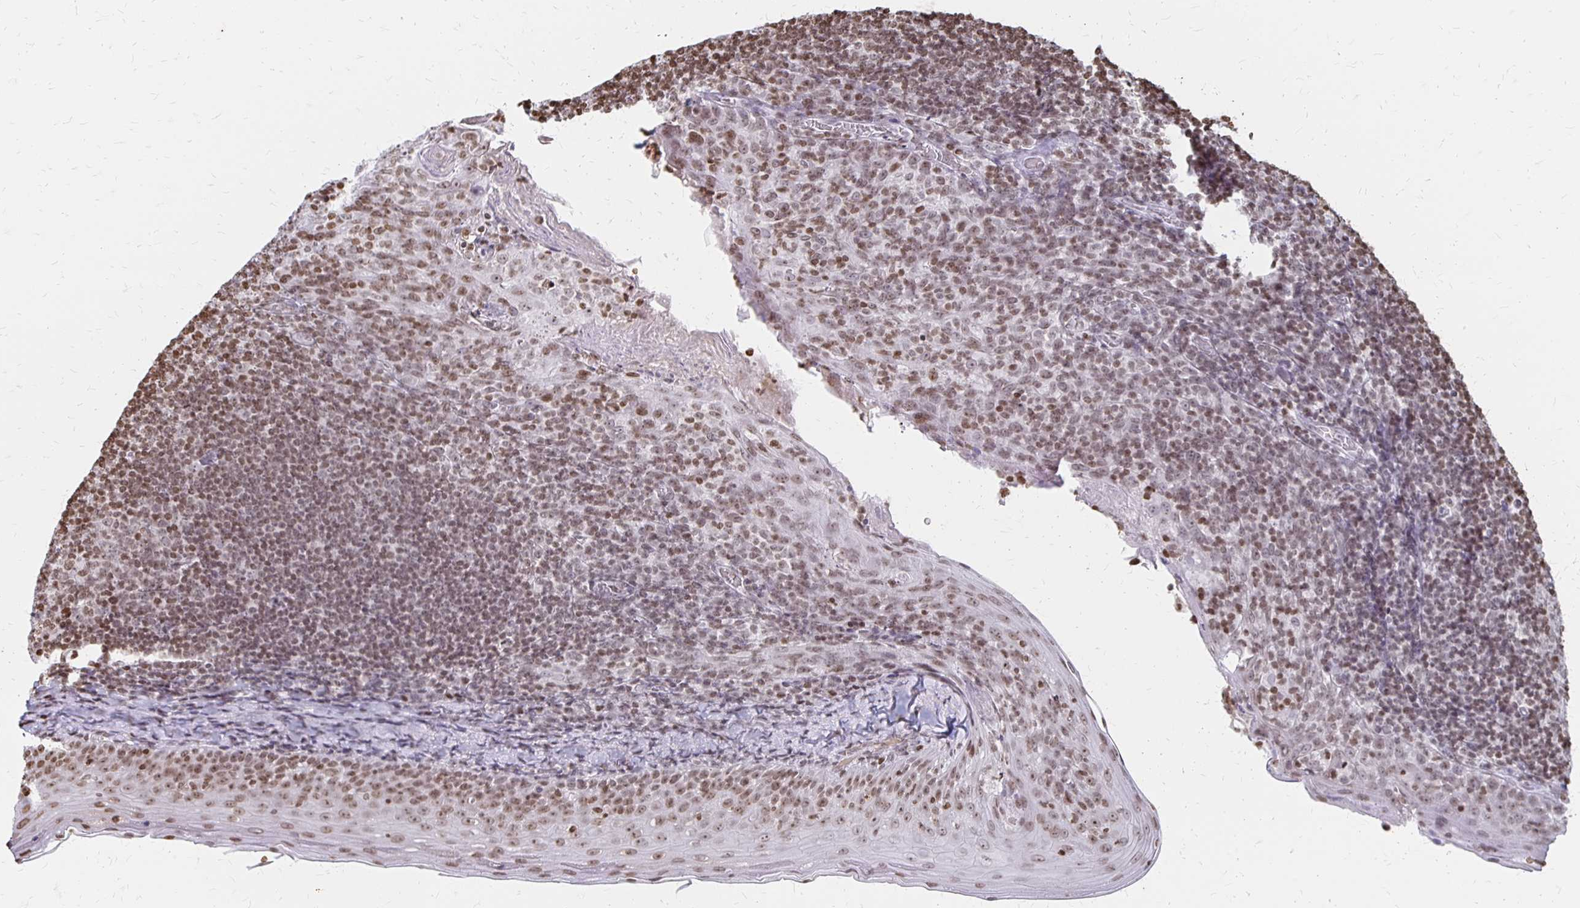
{"staining": {"intensity": "weak", "quantity": "<25%", "location": "nuclear"}, "tissue": "tonsil", "cell_type": "Germinal center cells", "image_type": "normal", "snomed": [{"axis": "morphology", "description": "Normal tissue, NOS"}, {"axis": "topography", "description": "Tonsil"}], "caption": "Immunohistochemistry of unremarkable tonsil reveals no staining in germinal center cells. (Brightfield microscopy of DAB immunohistochemistry (IHC) at high magnification).", "gene": "ZNF280C", "patient": {"sex": "female", "age": 10}}